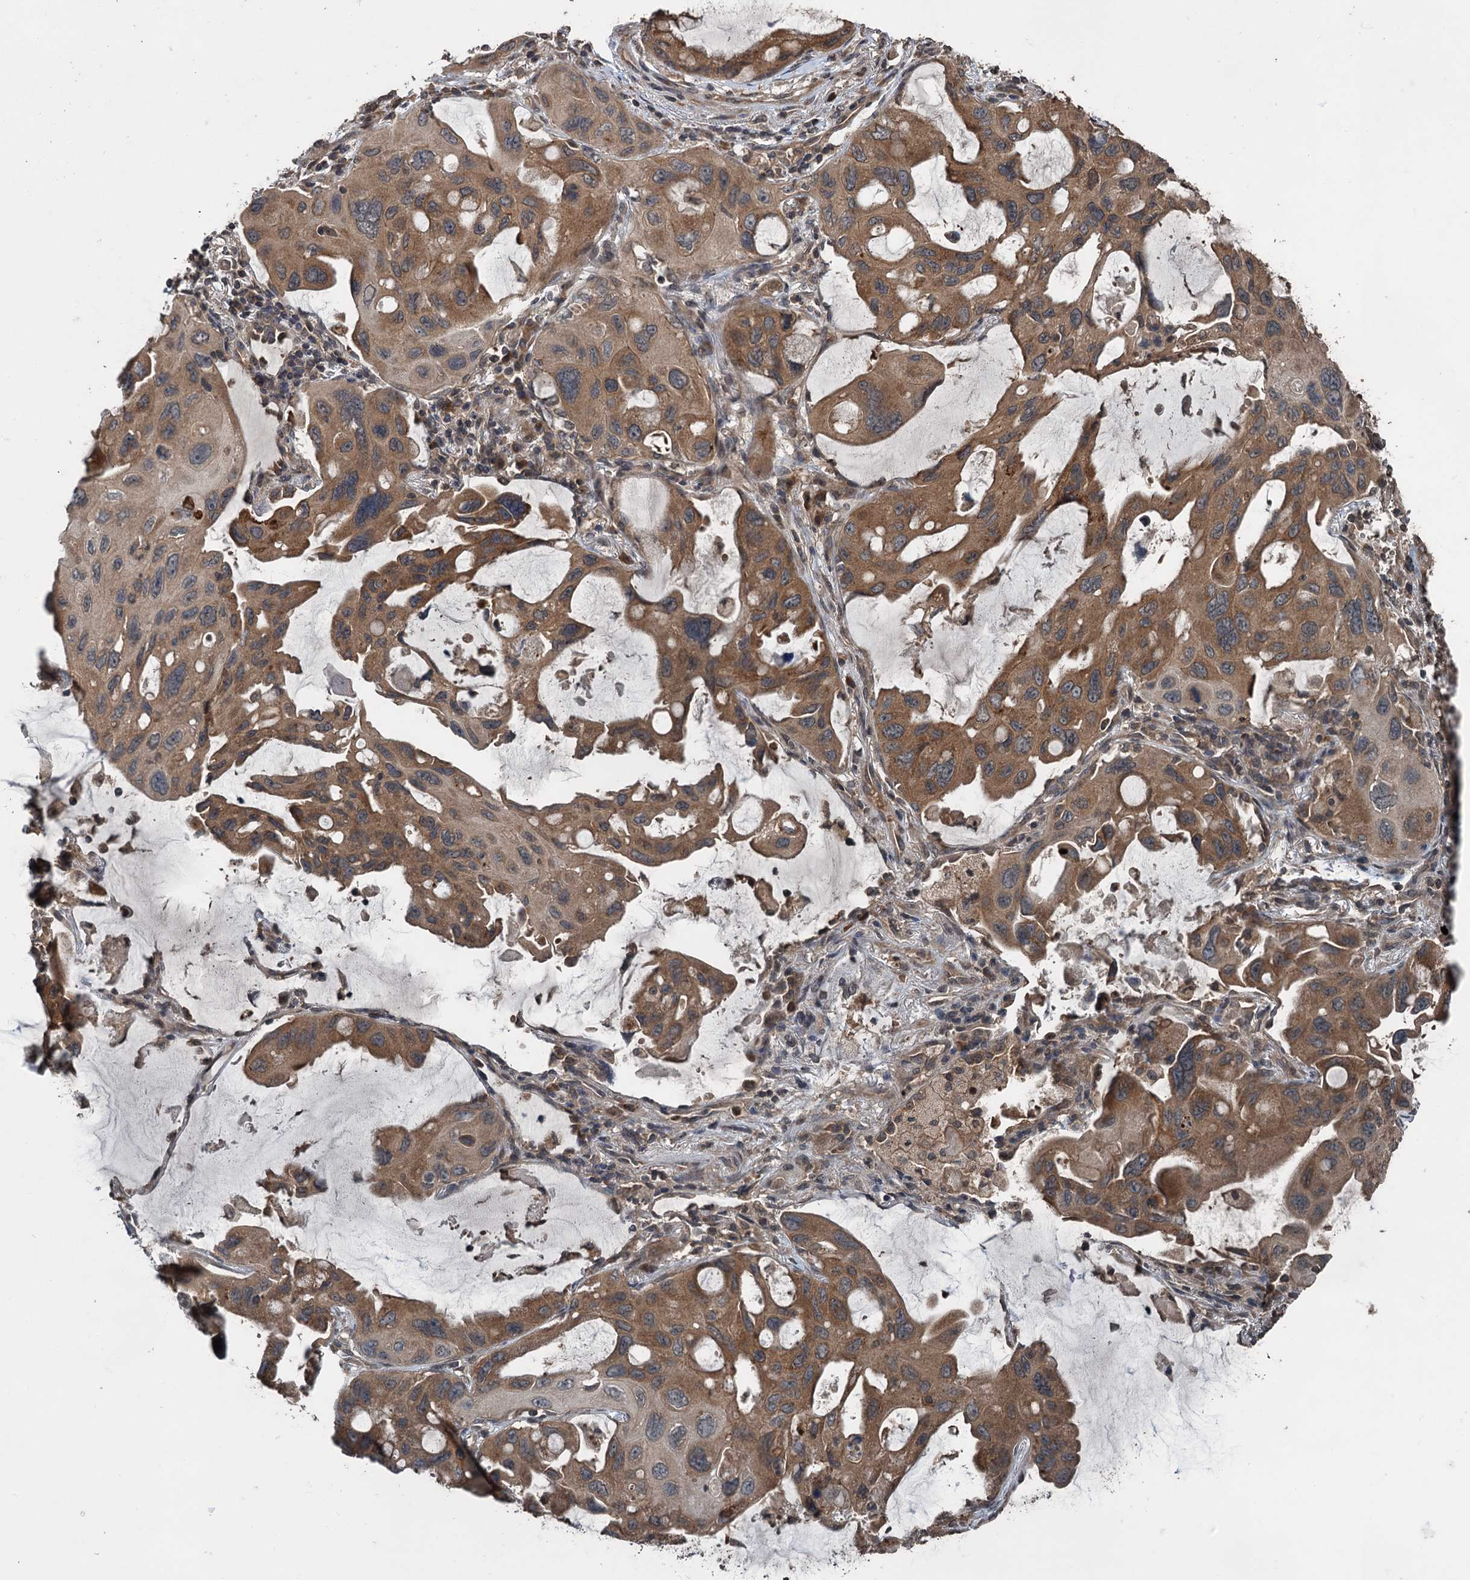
{"staining": {"intensity": "moderate", "quantity": ">75%", "location": "cytoplasmic/membranous"}, "tissue": "lung cancer", "cell_type": "Tumor cells", "image_type": "cancer", "snomed": [{"axis": "morphology", "description": "Squamous cell carcinoma, NOS"}, {"axis": "topography", "description": "Lung"}], "caption": "Protein expression analysis of squamous cell carcinoma (lung) displays moderate cytoplasmic/membranous expression in about >75% of tumor cells.", "gene": "N4BP2L2", "patient": {"sex": "female", "age": 73}}